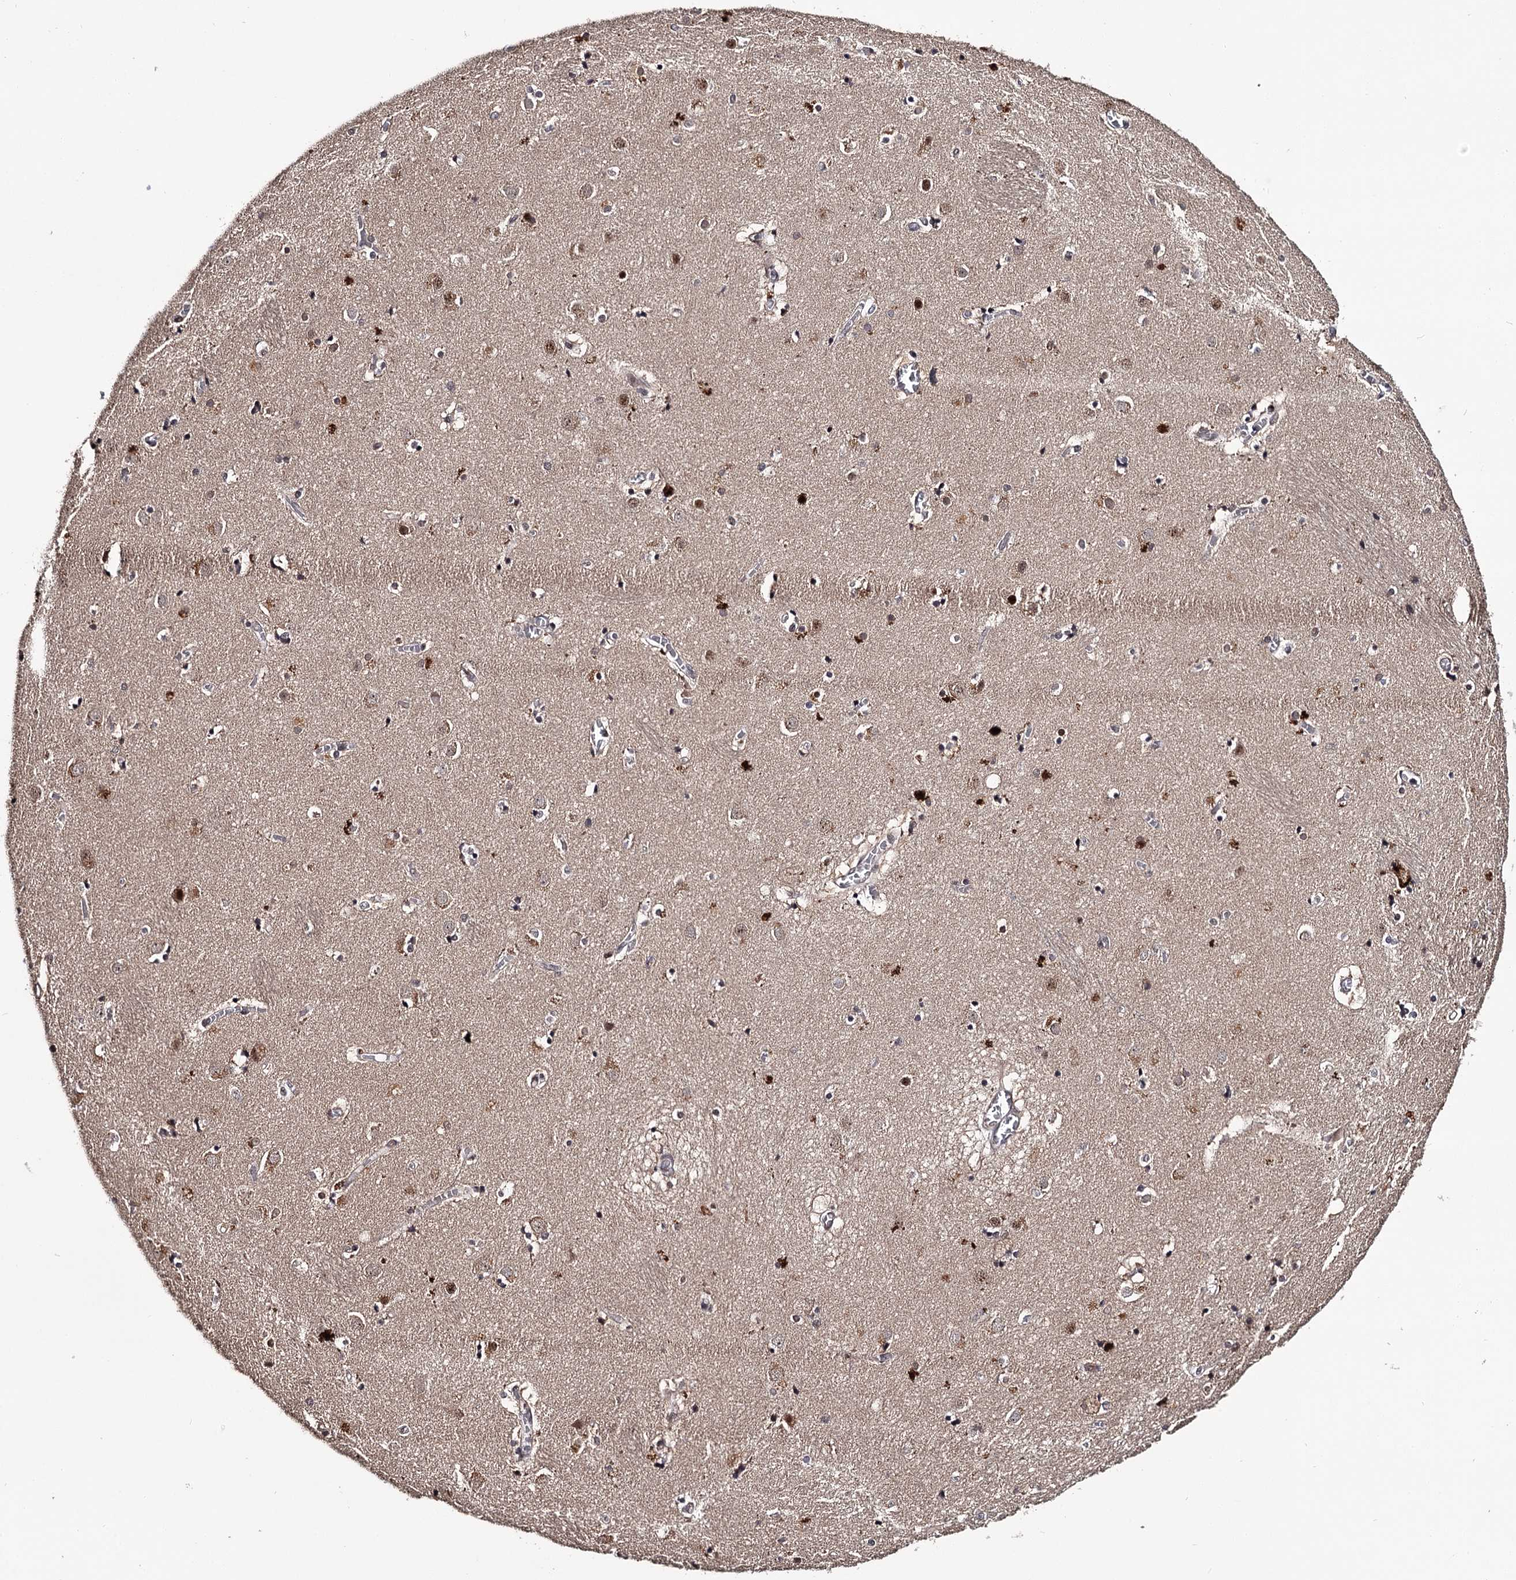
{"staining": {"intensity": "moderate", "quantity": "<25%", "location": "cytoplasmic/membranous,nuclear"}, "tissue": "caudate", "cell_type": "Glial cells", "image_type": "normal", "snomed": [{"axis": "morphology", "description": "Normal tissue, NOS"}, {"axis": "topography", "description": "Lateral ventricle wall"}], "caption": "Caudate stained for a protein (brown) demonstrates moderate cytoplasmic/membranous,nuclear positive staining in about <25% of glial cells.", "gene": "RNF44", "patient": {"sex": "male", "age": 70}}